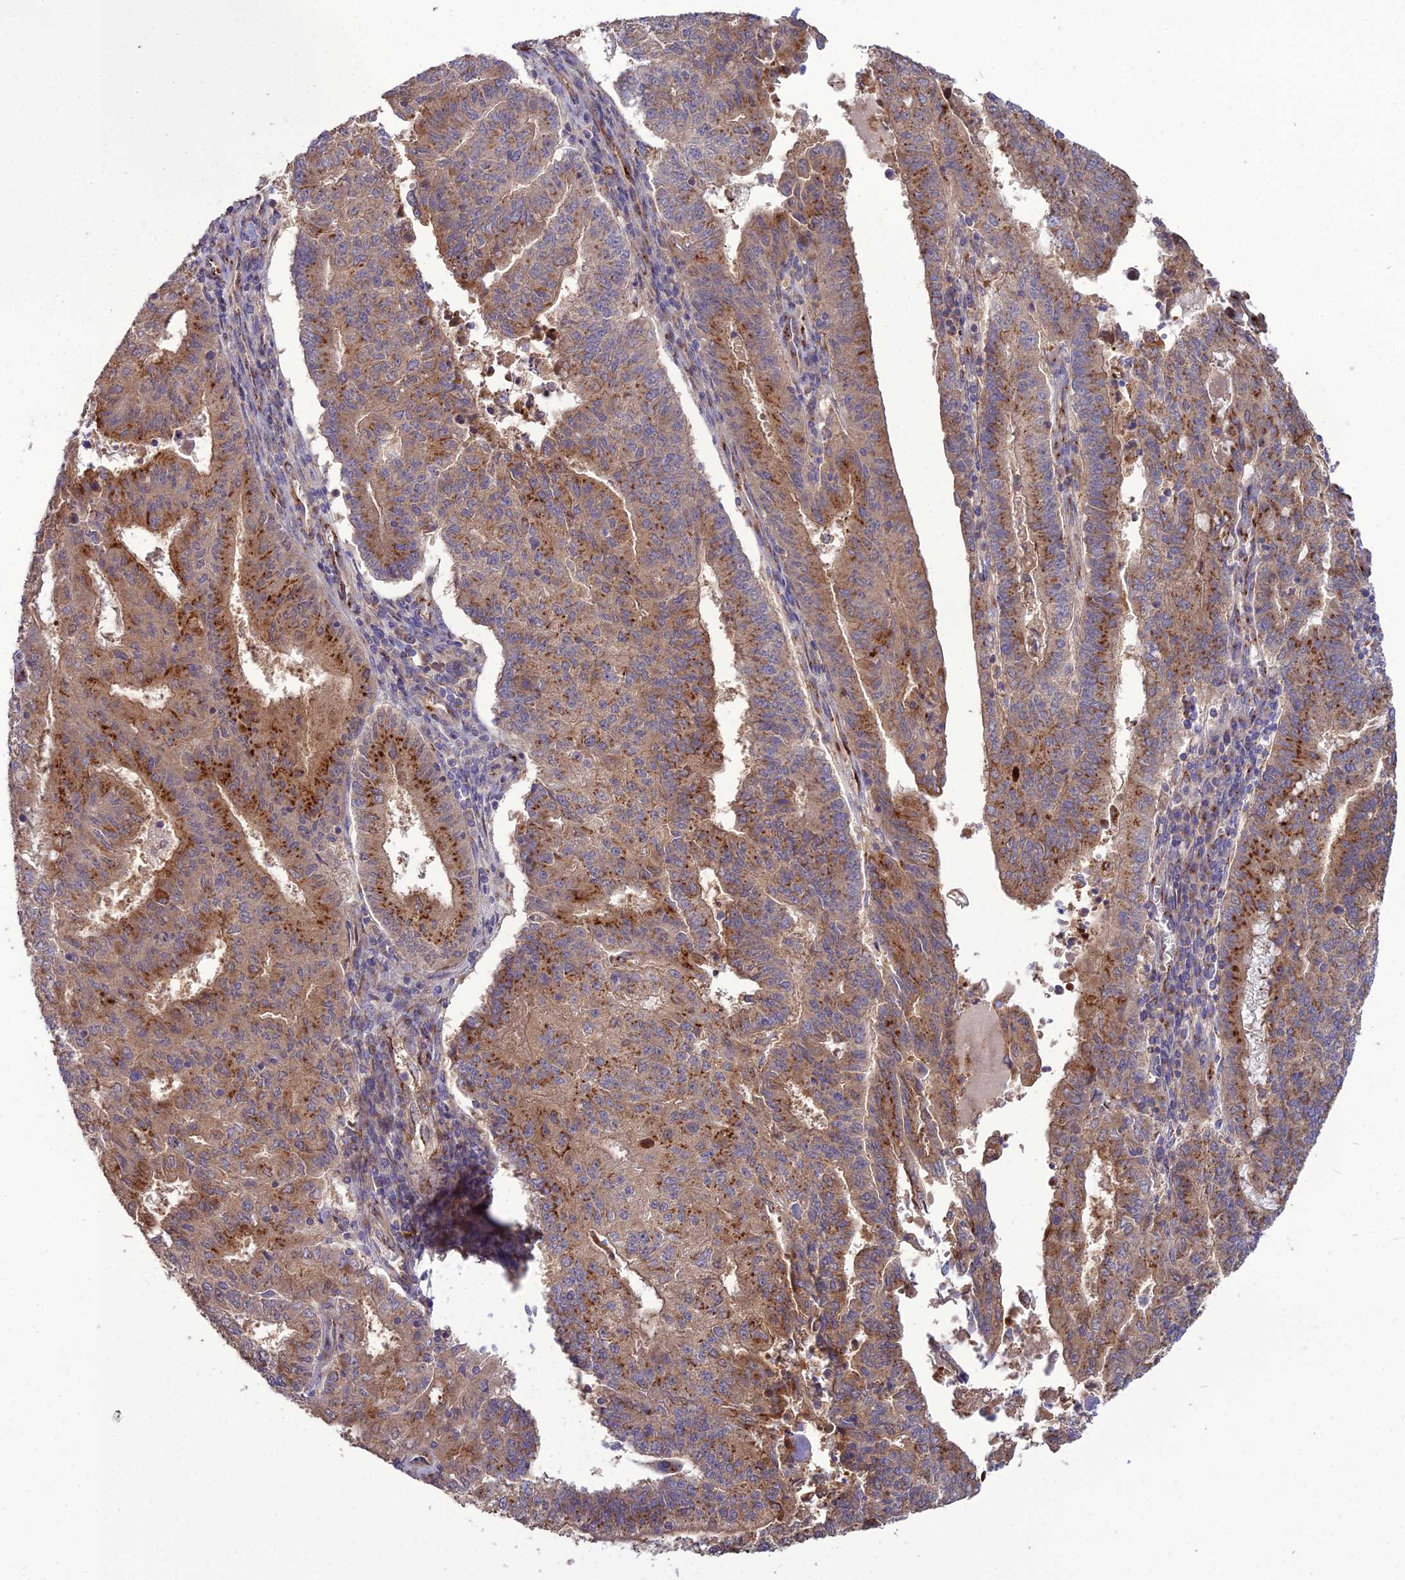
{"staining": {"intensity": "strong", "quantity": ">75%", "location": "cytoplasmic/membranous"}, "tissue": "endometrial cancer", "cell_type": "Tumor cells", "image_type": "cancer", "snomed": [{"axis": "morphology", "description": "Adenocarcinoma, NOS"}, {"axis": "topography", "description": "Endometrium"}], "caption": "This histopathology image demonstrates IHC staining of endometrial cancer (adenocarcinoma), with high strong cytoplasmic/membranous staining in approximately >75% of tumor cells.", "gene": "SPRYD7", "patient": {"sex": "female", "age": 59}}